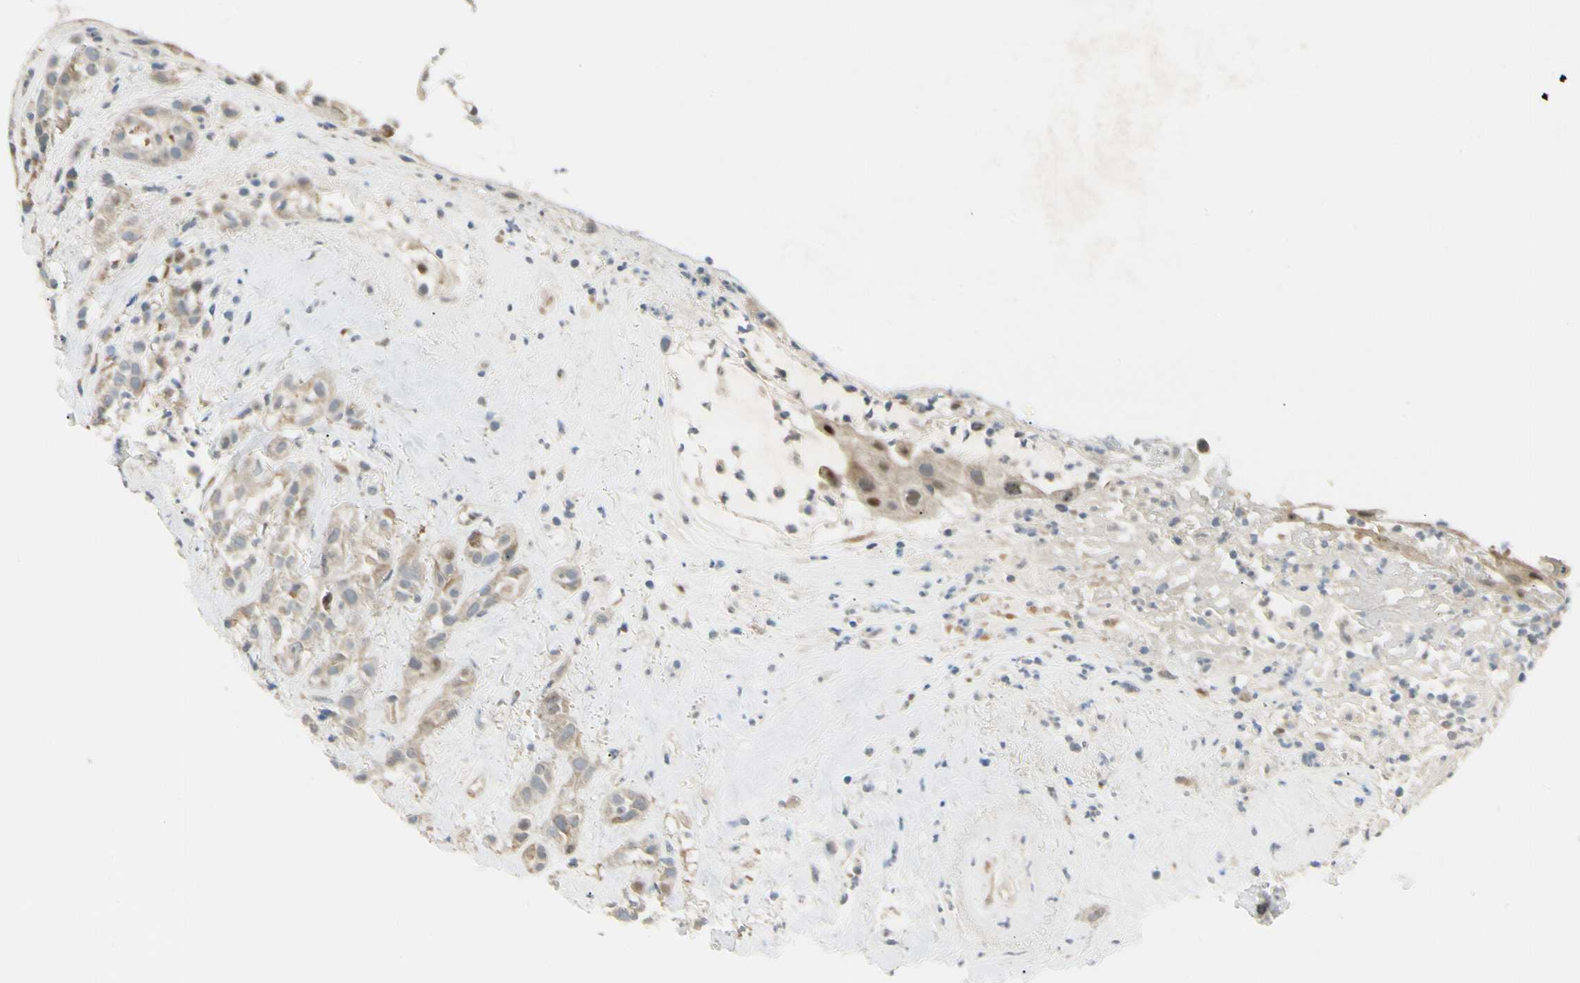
{"staining": {"intensity": "weak", "quantity": ">75%", "location": "cytoplasmic/membranous"}, "tissue": "head and neck cancer", "cell_type": "Tumor cells", "image_type": "cancer", "snomed": [{"axis": "morphology", "description": "Squamous cell carcinoma, NOS"}, {"axis": "topography", "description": "Head-Neck"}], "caption": "Head and neck cancer stained for a protein shows weak cytoplasmic/membranous positivity in tumor cells. The protein of interest is stained brown, and the nuclei are stained in blue (DAB (3,3'-diaminobenzidine) IHC with brightfield microscopy, high magnification).", "gene": "P4HA3", "patient": {"sex": "male", "age": 62}}